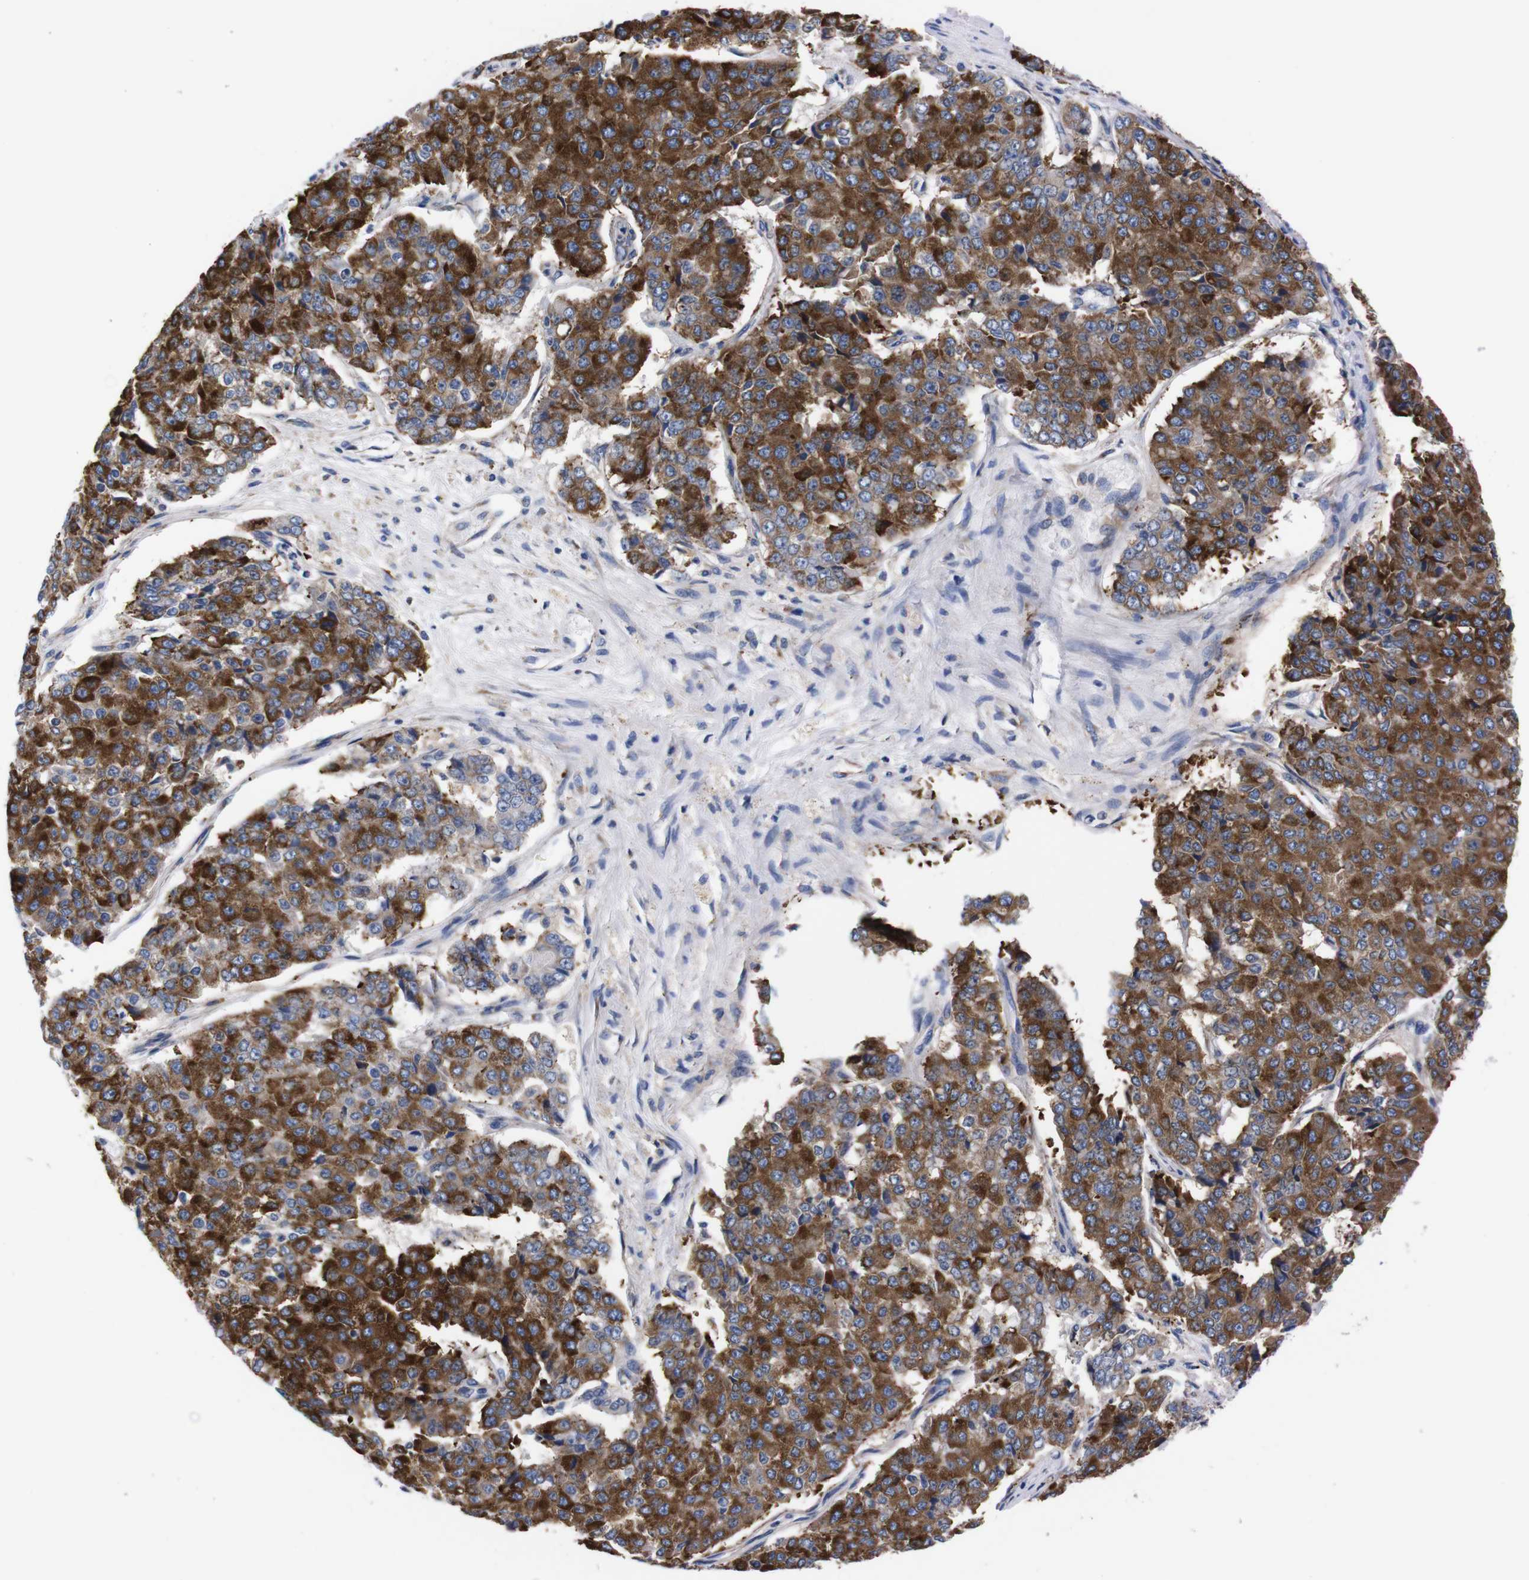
{"staining": {"intensity": "strong", "quantity": ">75%", "location": "cytoplasmic/membranous"}, "tissue": "pancreatic cancer", "cell_type": "Tumor cells", "image_type": "cancer", "snomed": [{"axis": "morphology", "description": "Adenocarcinoma, NOS"}, {"axis": "topography", "description": "Pancreas"}], "caption": "Immunohistochemical staining of pancreatic adenocarcinoma reveals high levels of strong cytoplasmic/membranous expression in approximately >75% of tumor cells.", "gene": "NEBL", "patient": {"sex": "male", "age": 50}}